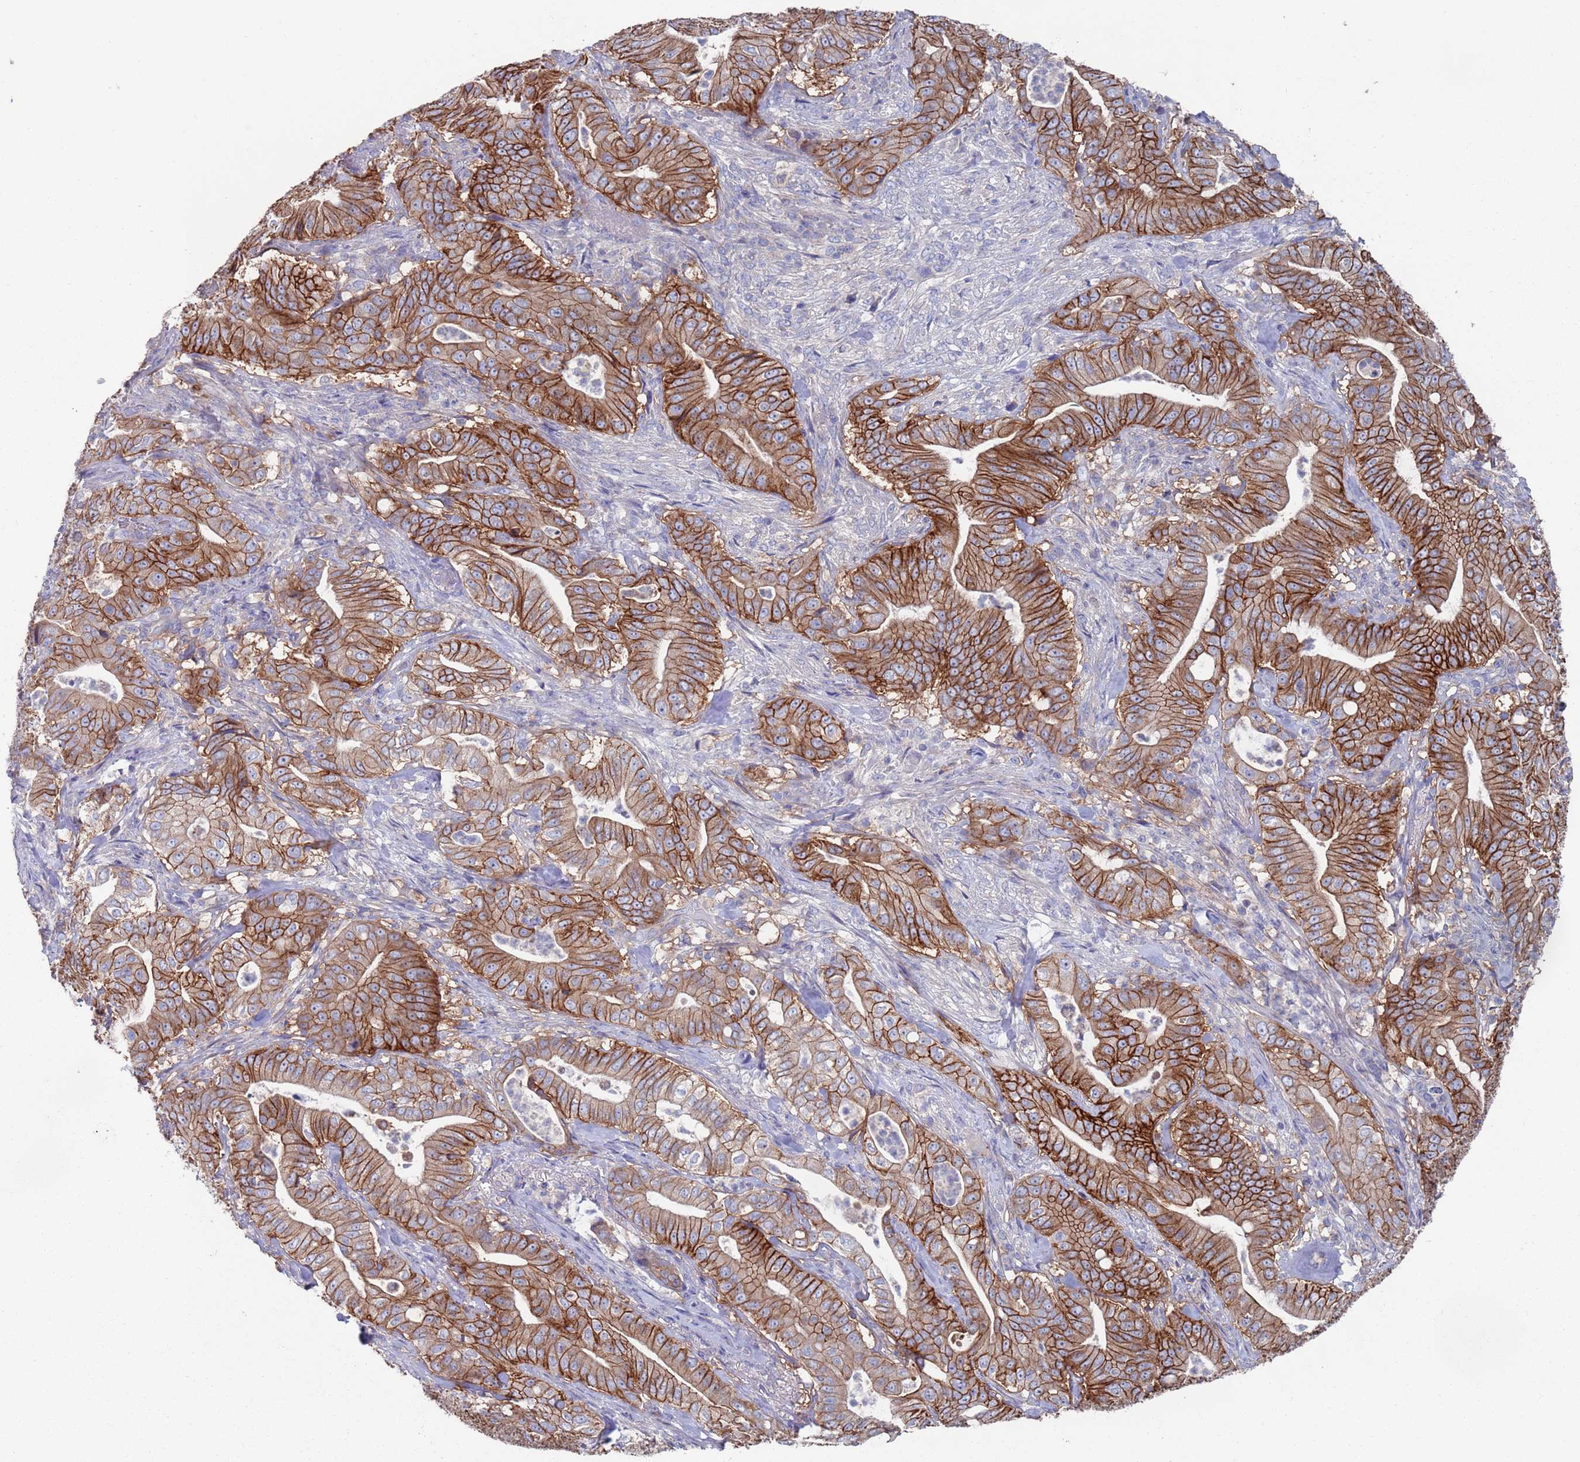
{"staining": {"intensity": "strong", "quantity": ">75%", "location": "cytoplasmic/membranous"}, "tissue": "pancreatic cancer", "cell_type": "Tumor cells", "image_type": "cancer", "snomed": [{"axis": "morphology", "description": "Adenocarcinoma, NOS"}, {"axis": "topography", "description": "Pancreas"}], "caption": "A high-resolution histopathology image shows IHC staining of pancreatic cancer (adenocarcinoma), which demonstrates strong cytoplasmic/membranous positivity in about >75% of tumor cells.", "gene": "KRTCAP3", "patient": {"sex": "male", "age": 71}}